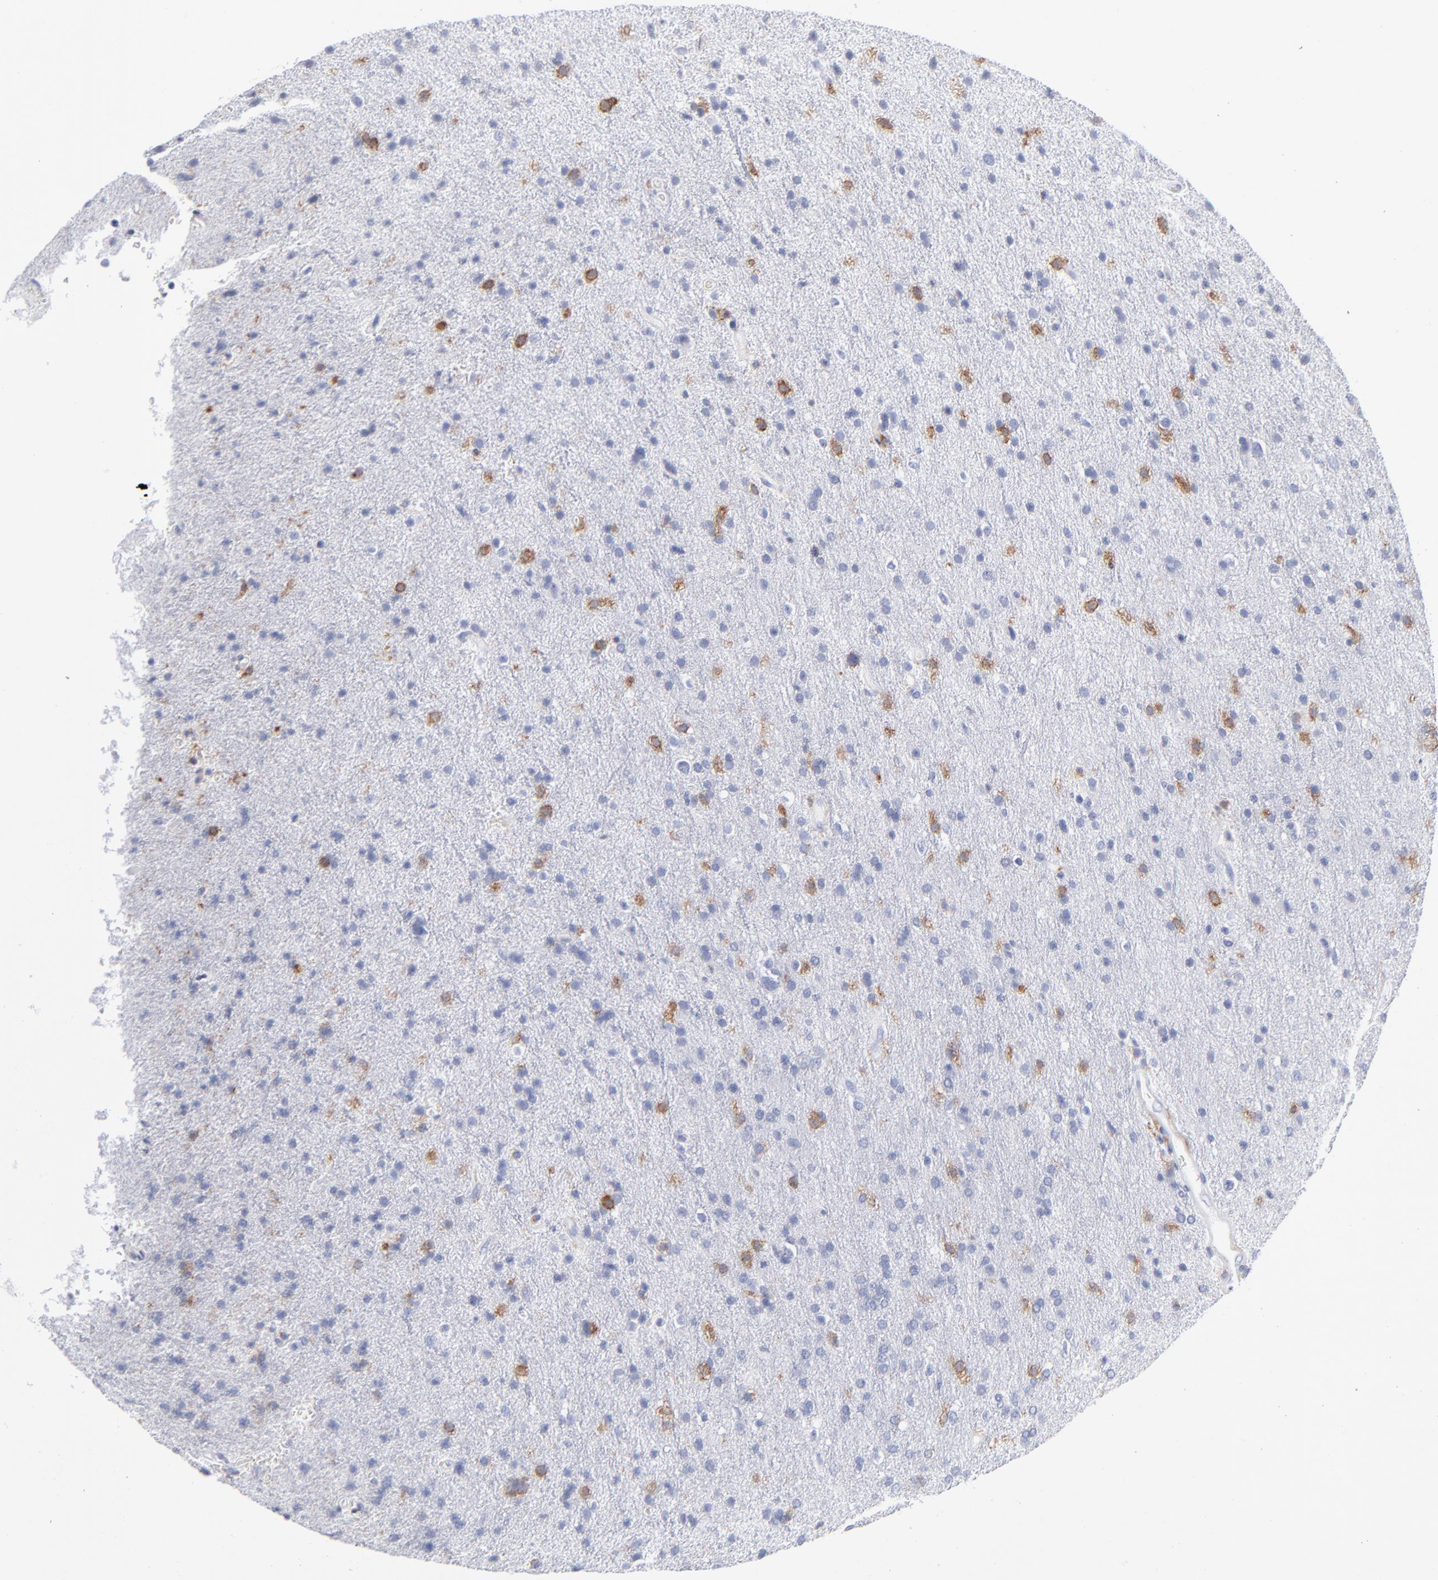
{"staining": {"intensity": "moderate", "quantity": "<25%", "location": "cytoplasmic/membranous"}, "tissue": "glioma", "cell_type": "Tumor cells", "image_type": "cancer", "snomed": [{"axis": "morphology", "description": "Glioma, malignant, High grade"}, {"axis": "topography", "description": "Brain"}], "caption": "Protein staining of glioma tissue displays moderate cytoplasmic/membranous expression in approximately <25% of tumor cells. (DAB (3,3'-diaminobenzidine) IHC with brightfield microscopy, high magnification).", "gene": "LAT2", "patient": {"sex": "male", "age": 33}}